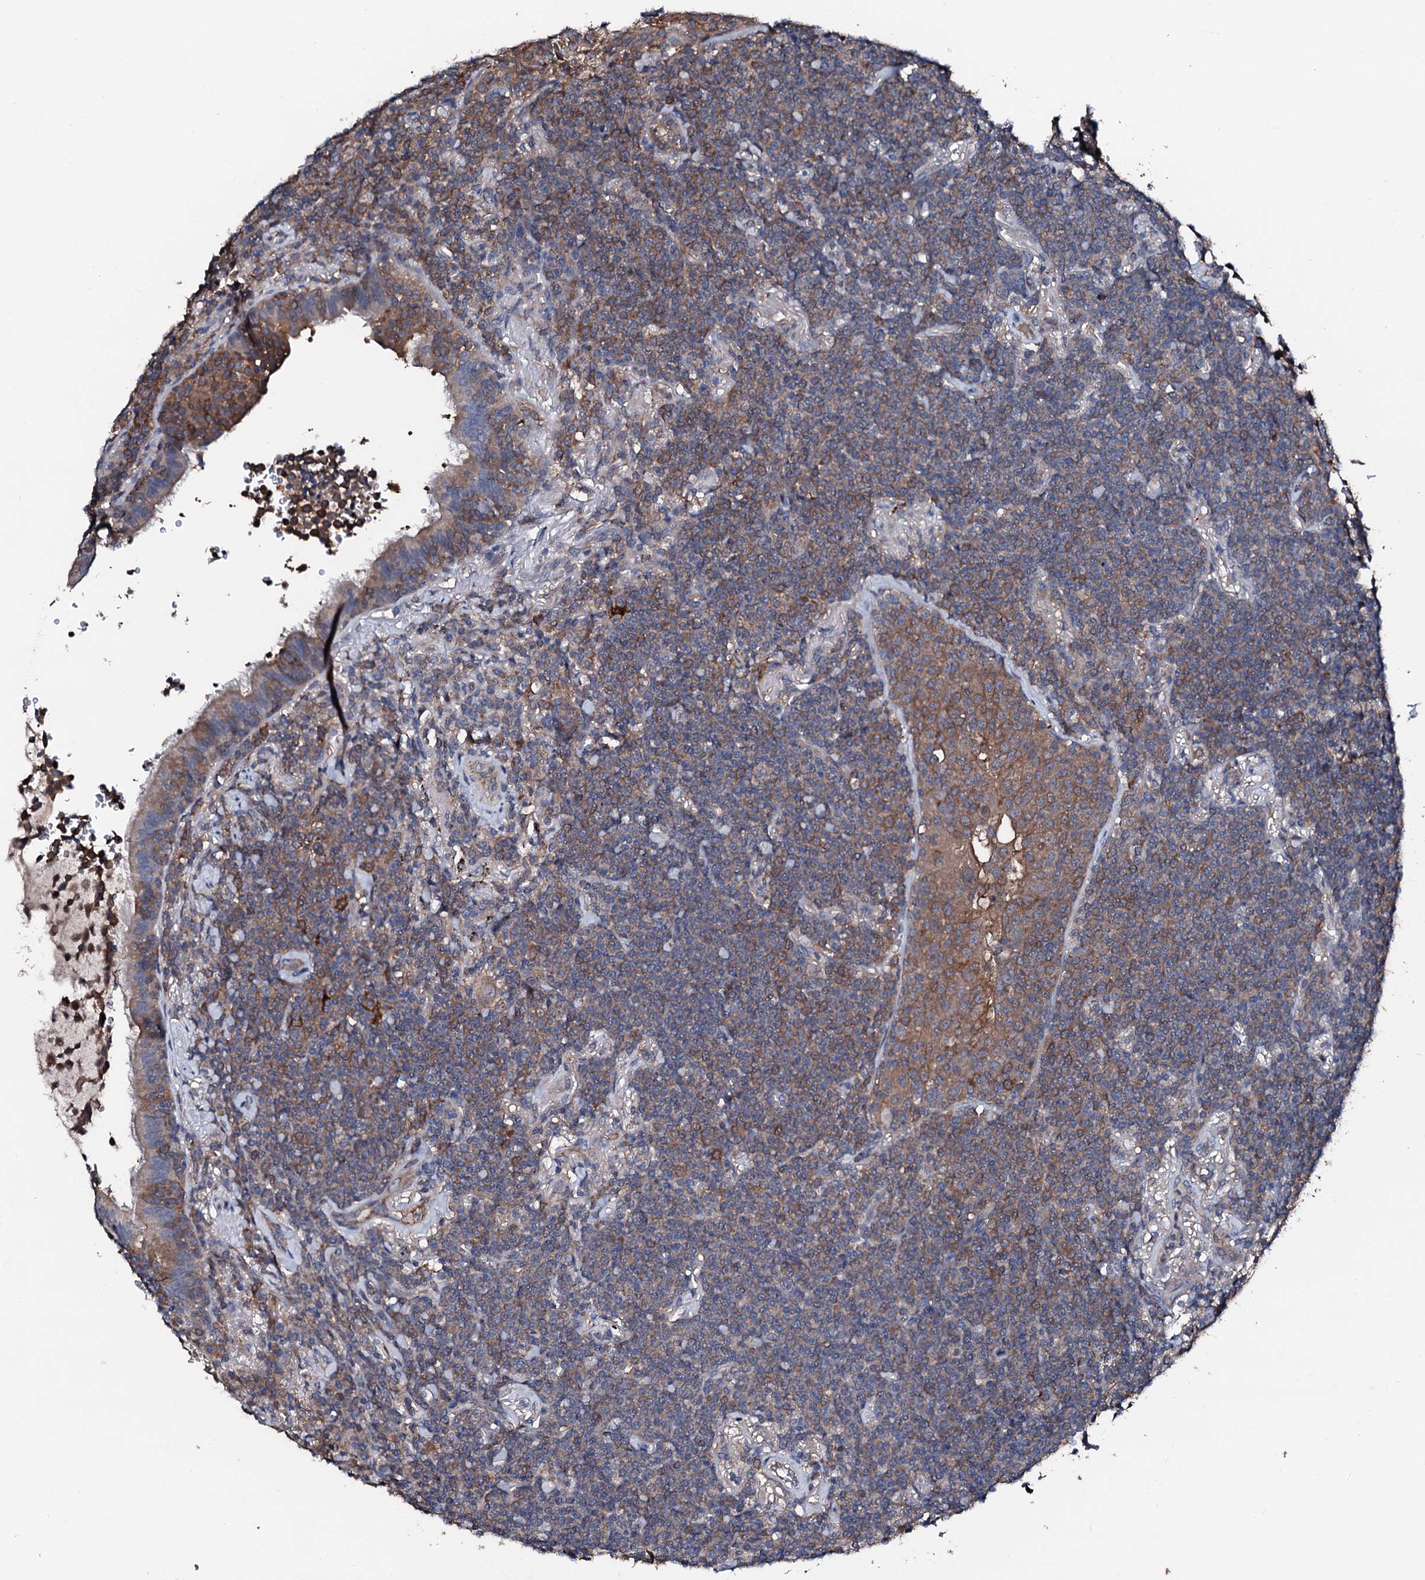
{"staining": {"intensity": "weak", "quantity": ">75%", "location": "cytoplasmic/membranous"}, "tissue": "lymphoma", "cell_type": "Tumor cells", "image_type": "cancer", "snomed": [{"axis": "morphology", "description": "Malignant lymphoma, non-Hodgkin's type, Low grade"}, {"axis": "topography", "description": "Lung"}], "caption": "The immunohistochemical stain shows weak cytoplasmic/membranous staining in tumor cells of lymphoma tissue.", "gene": "TRAFD1", "patient": {"sex": "female", "age": 71}}